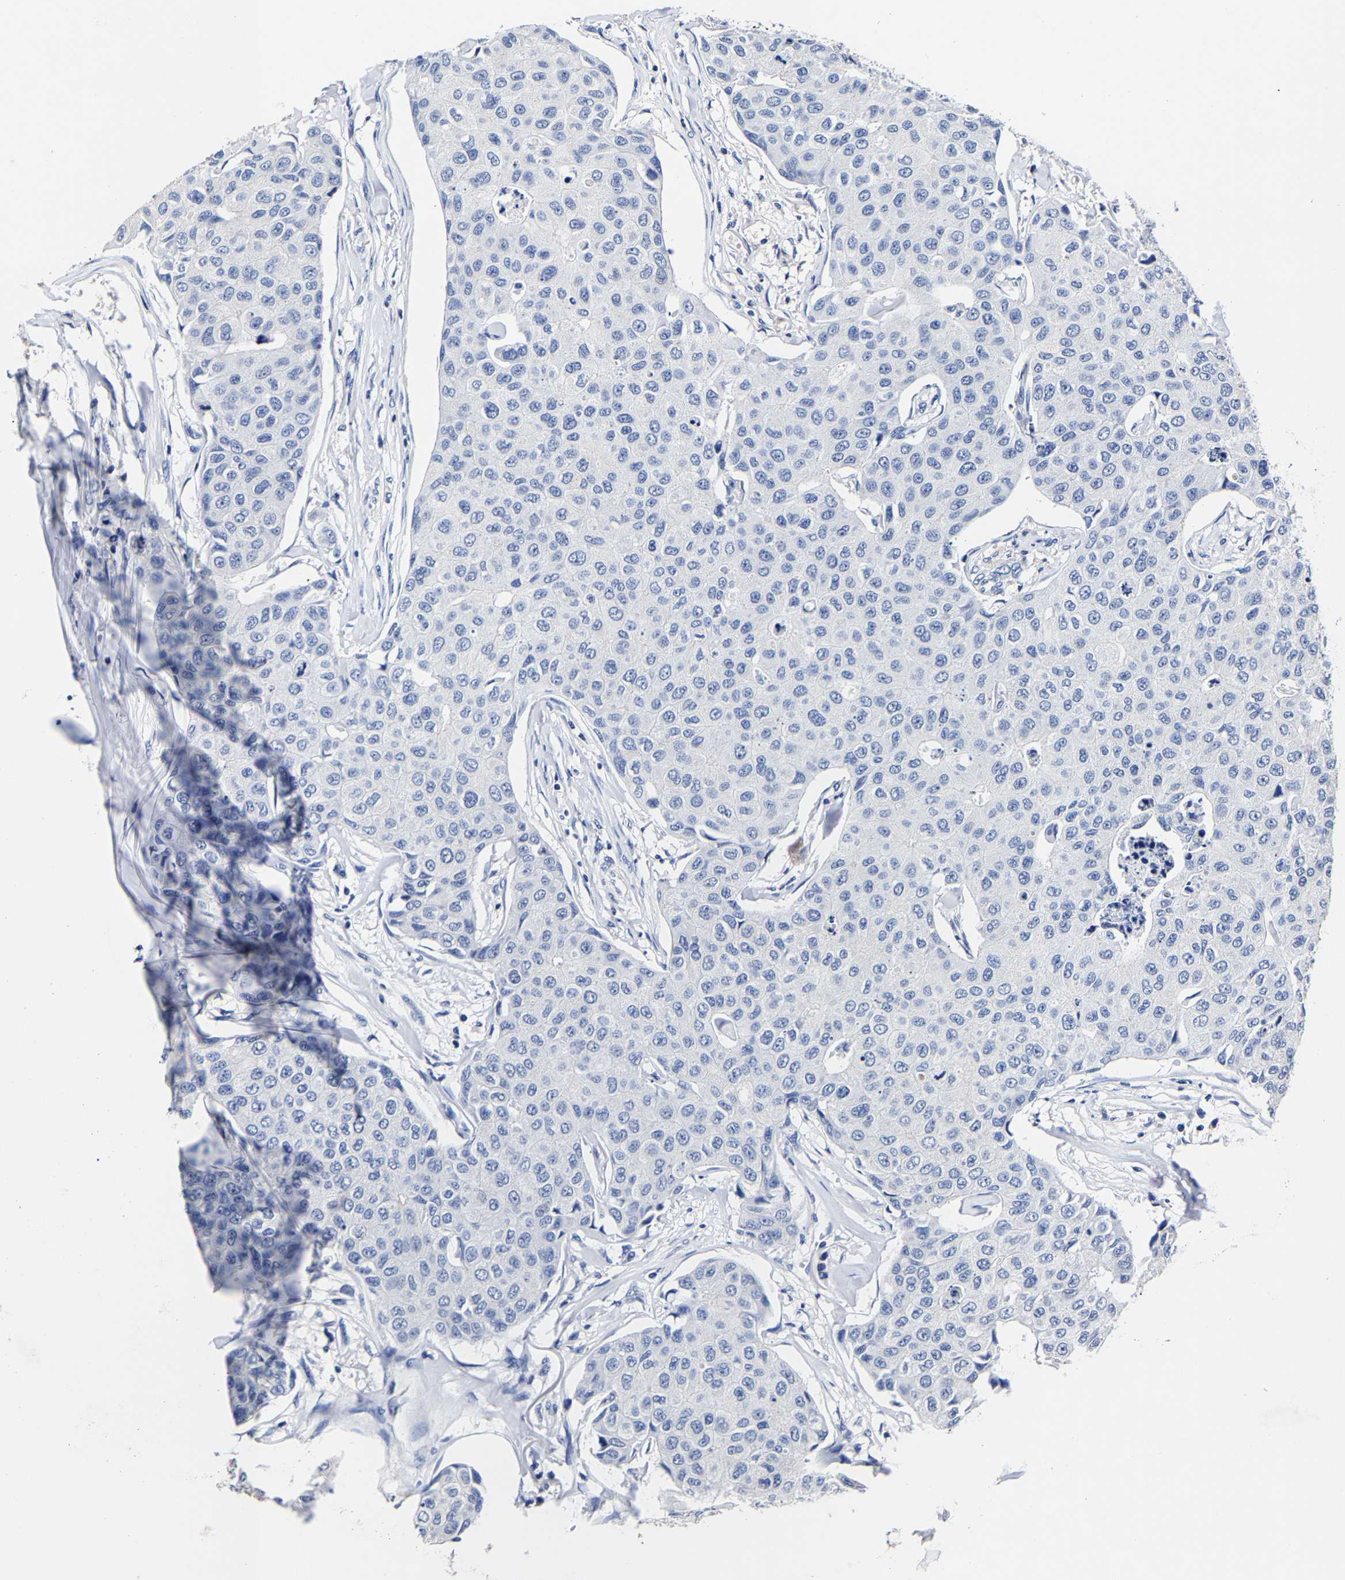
{"staining": {"intensity": "negative", "quantity": "none", "location": "none"}, "tissue": "breast cancer", "cell_type": "Tumor cells", "image_type": "cancer", "snomed": [{"axis": "morphology", "description": "Duct carcinoma"}, {"axis": "topography", "description": "Breast"}], "caption": "Histopathology image shows no protein staining in tumor cells of breast cancer tissue. Brightfield microscopy of immunohistochemistry (IHC) stained with DAB (3,3'-diaminobenzidine) (brown) and hematoxylin (blue), captured at high magnification.", "gene": "AKAP4", "patient": {"sex": "female", "age": 80}}